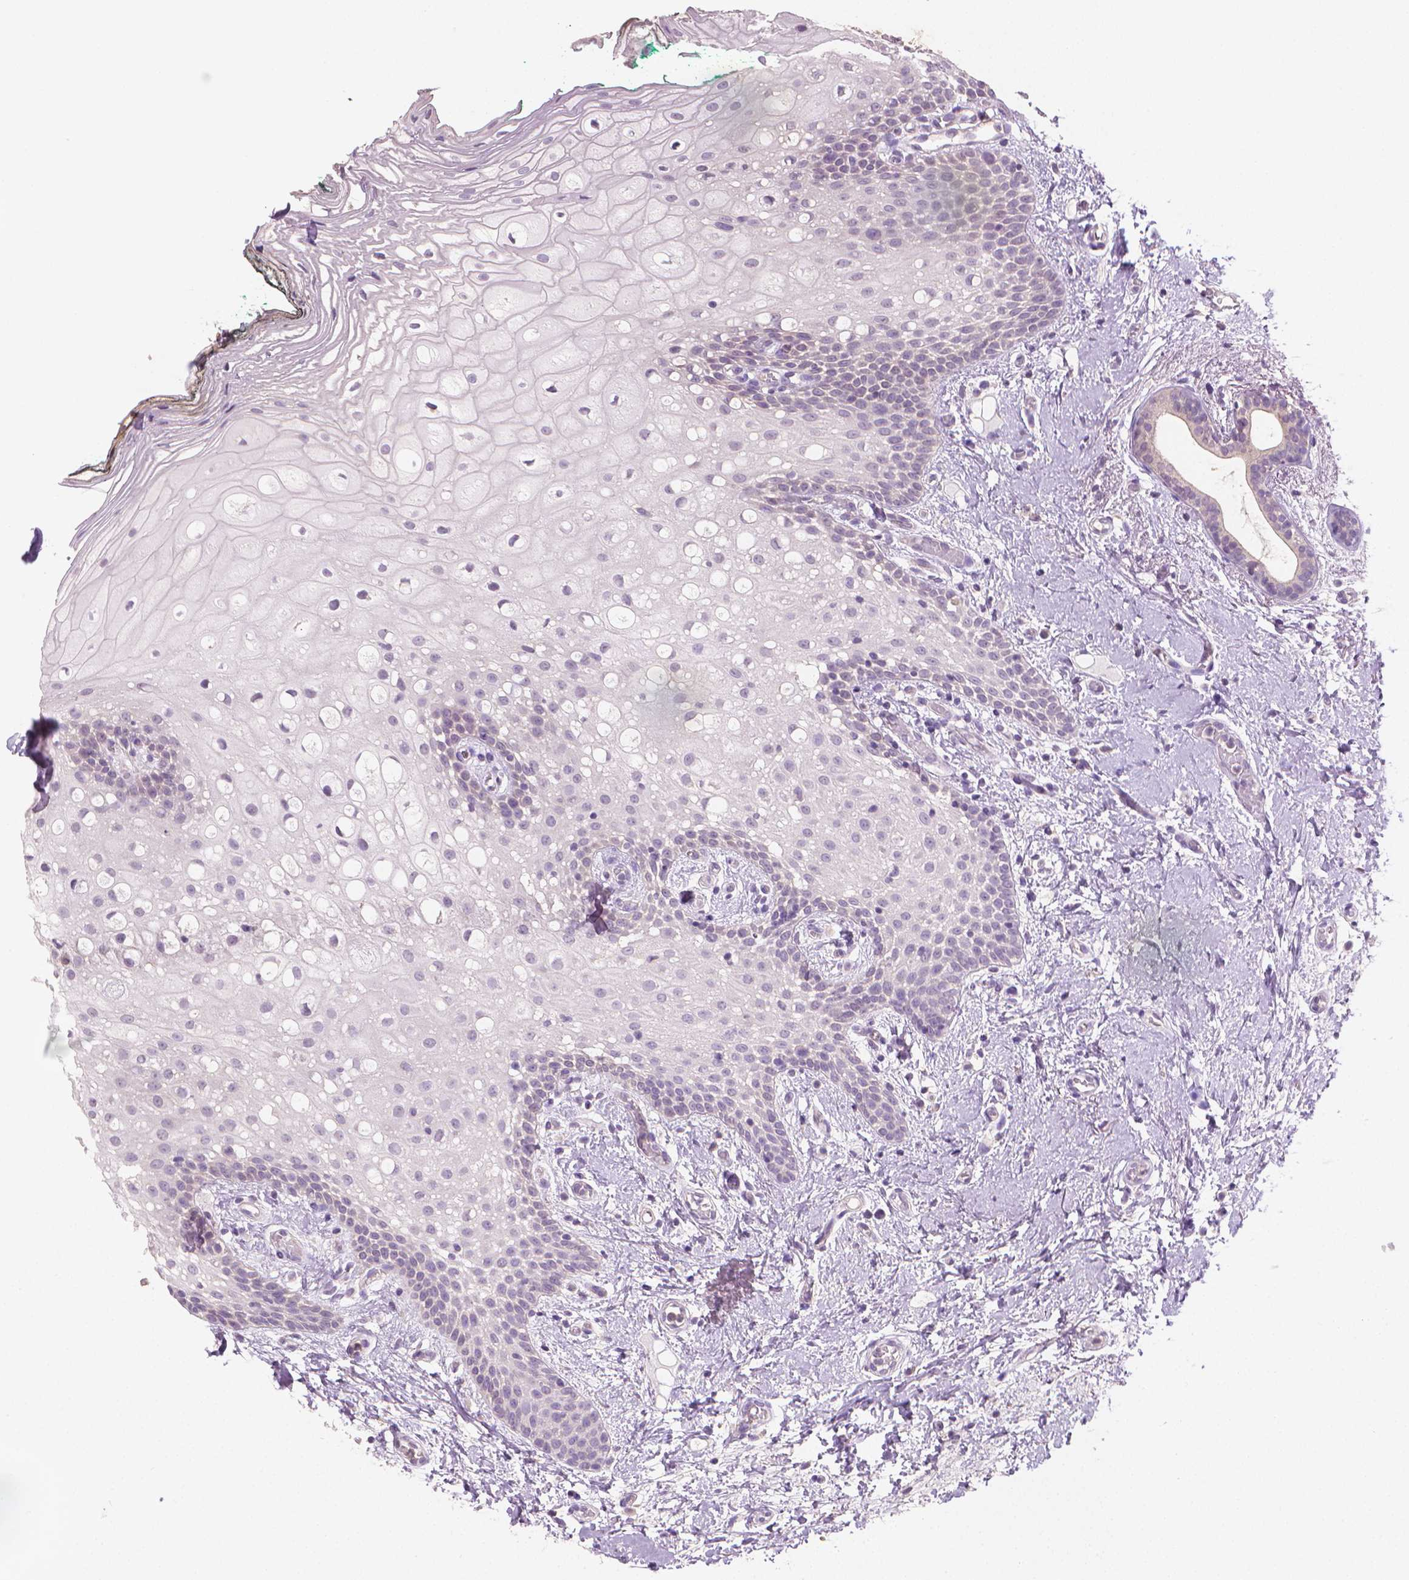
{"staining": {"intensity": "negative", "quantity": "none", "location": "none"}, "tissue": "oral mucosa", "cell_type": "Squamous epithelial cells", "image_type": "normal", "snomed": [{"axis": "morphology", "description": "Normal tissue, NOS"}, {"axis": "topography", "description": "Oral tissue"}], "caption": "This image is of unremarkable oral mucosa stained with IHC to label a protein in brown with the nuclei are counter-stained blue. There is no positivity in squamous epithelial cells.", "gene": "CATIP", "patient": {"sex": "female", "age": 83}}